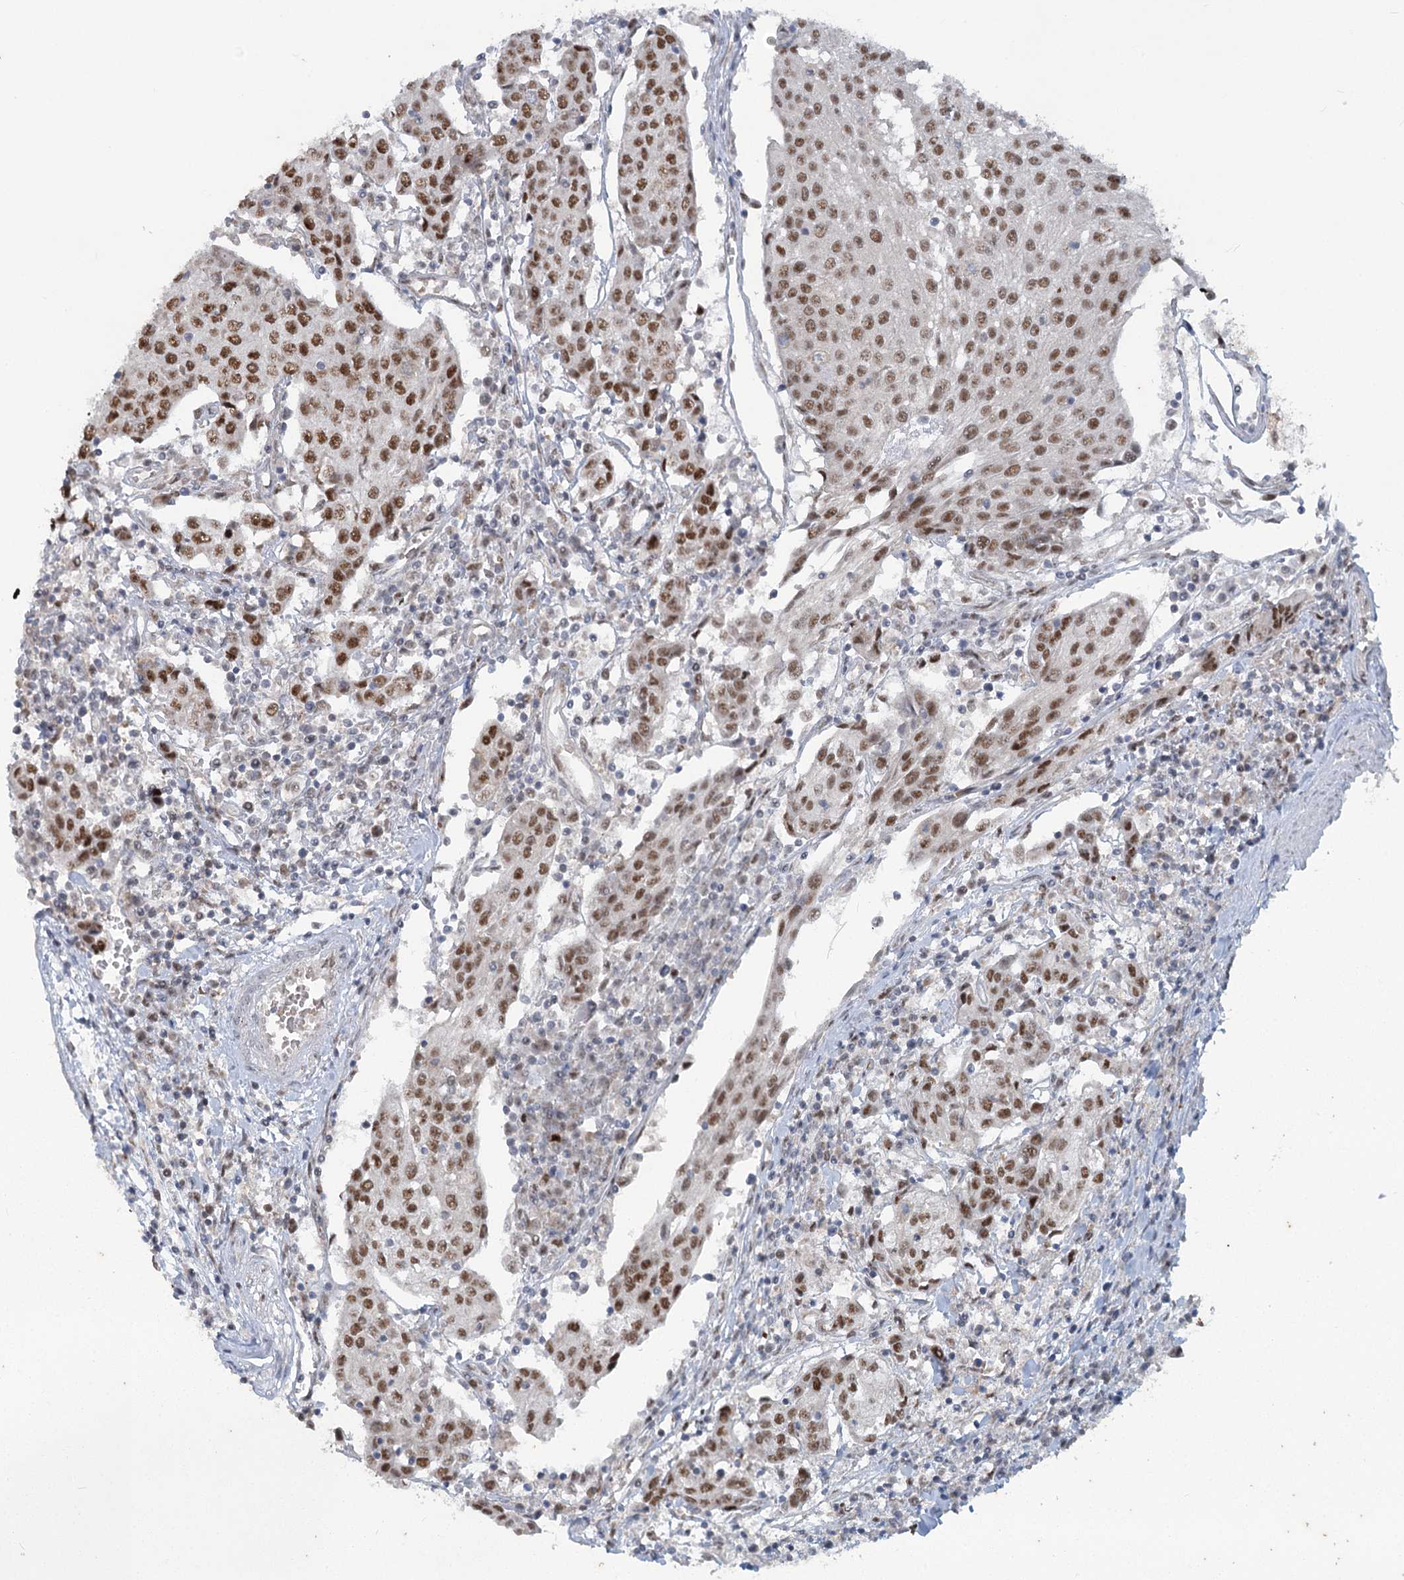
{"staining": {"intensity": "moderate", "quantity": ">75%", "location": "nuclear"}, "tissue": "urothelial cancer", "cell_type": "Tumor cells", "image_type": "cancer", "snomed": [{"axis": "morphology", "description": "Urothelial carcinoma, High grade"}, {"axis": "topography", "description": "Urinary bladder"}], "caption": "This photomicrograph shows urothelial carcinoma (high-grade) stained with IHC to label a protein in brown. The nuclear of tumor cells show moderate positivity for the protein. Nuclei are counter-stained blue.", "gene": "MTG1", "patient": {"sex": "female", "age": 85}}